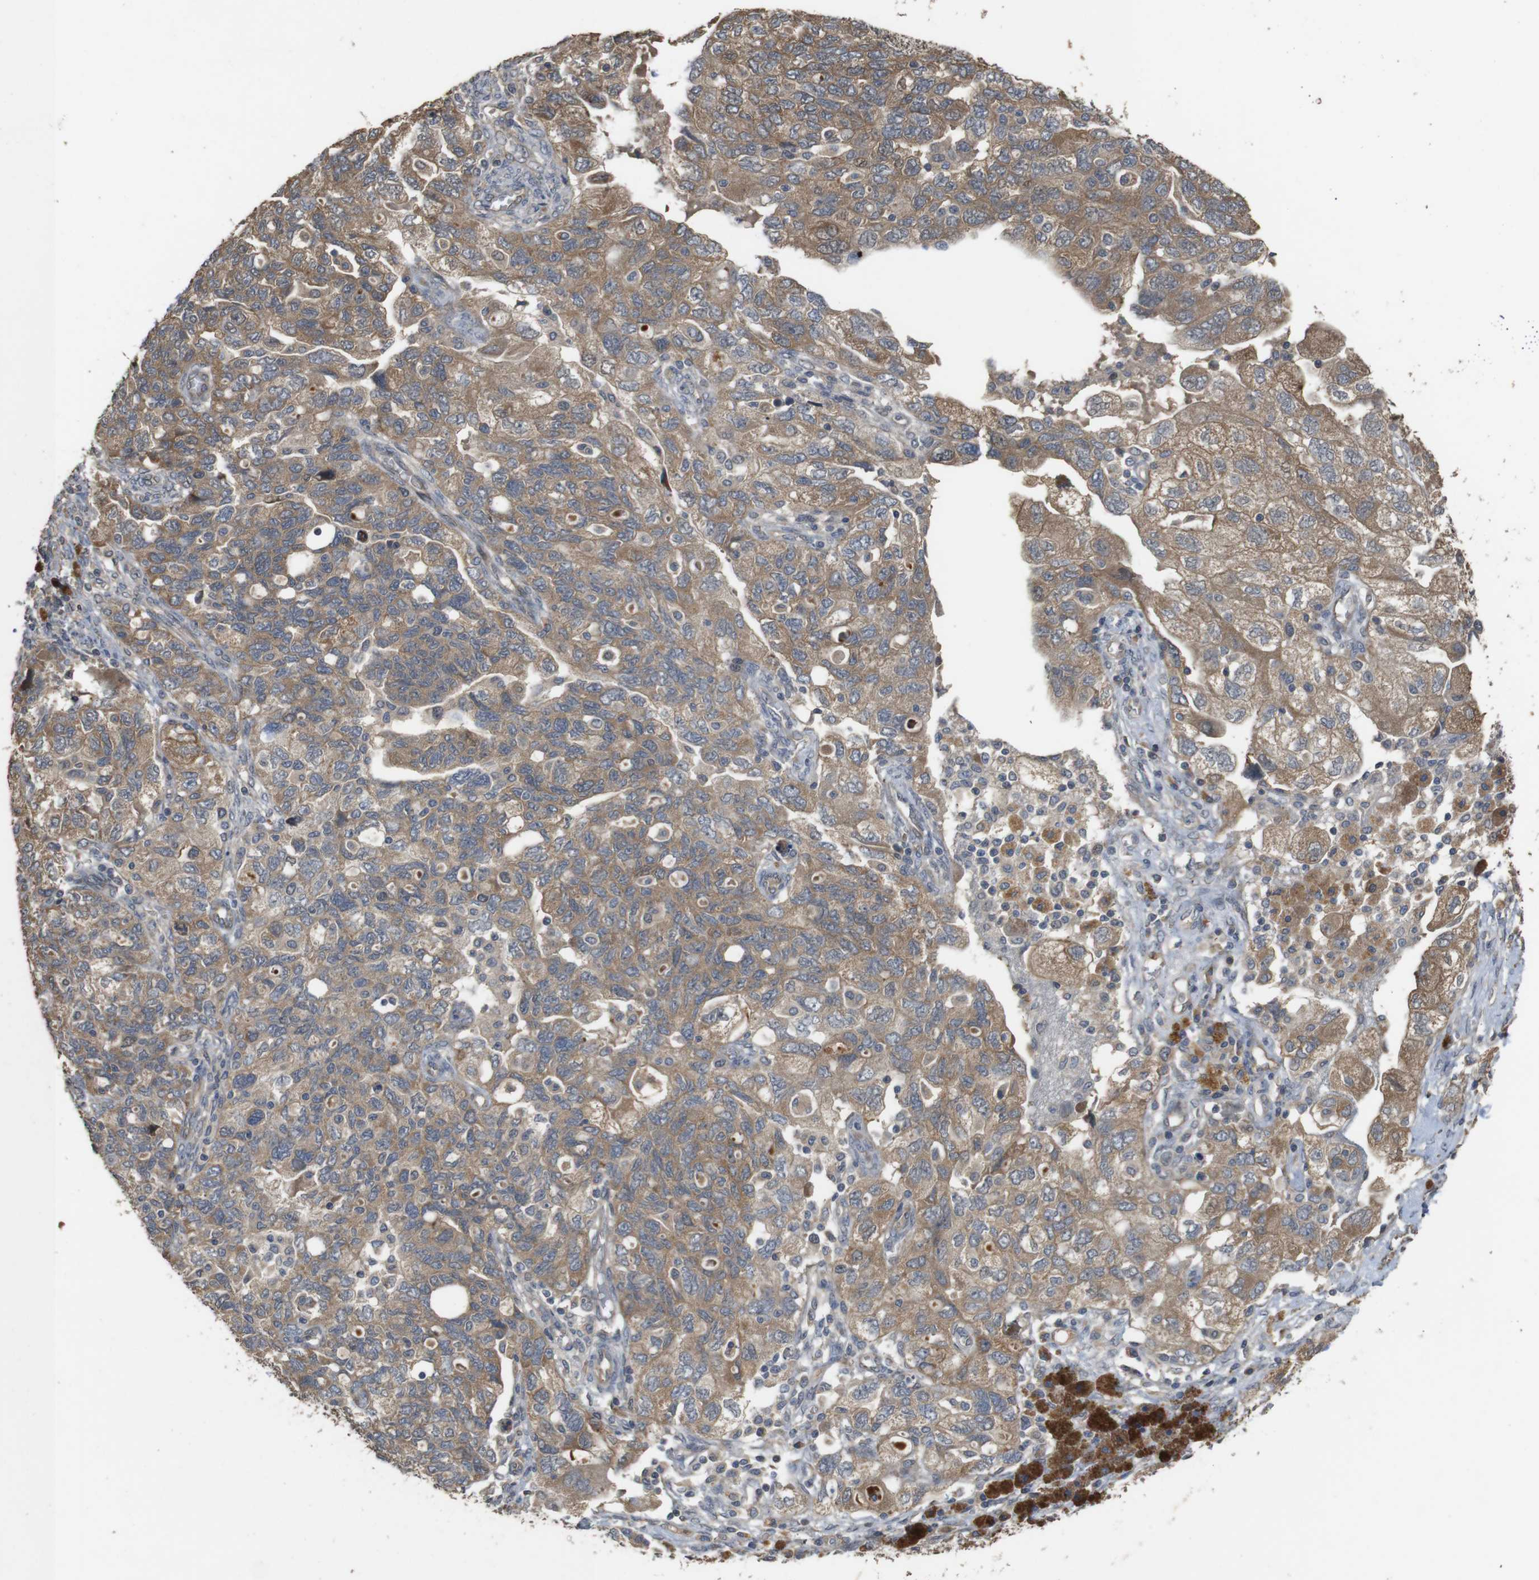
{"staining": {"intensity": "moderate", "quantity": ">75%", "location": "cytoplasmic/membranous"}, "tissue": "ovarian cancer", "cell_type": "Tumor cells", "image_type": "cancer", "snomed": [{"axis": "morphology", "description": "Carcinoma, NOS"}, {"axis": "morphology", "description": "Cystadenocarcinoma, serous, NOS"}, {"axis": "topography", "description": "Ovary"}], "caption": "Protein positivity by immunohistochemistry (IHC) displays moderate cytoplasmic/membranous staining in about >75% of tumor cells in ovarian carcinoma. The staining is performed using DAB brown chromogen to label protein expression. The nuclei are counter-stained blue using hematoxylin.", "gene": "PCDHB10", "patient": {"sex": "female", "age": 69}}